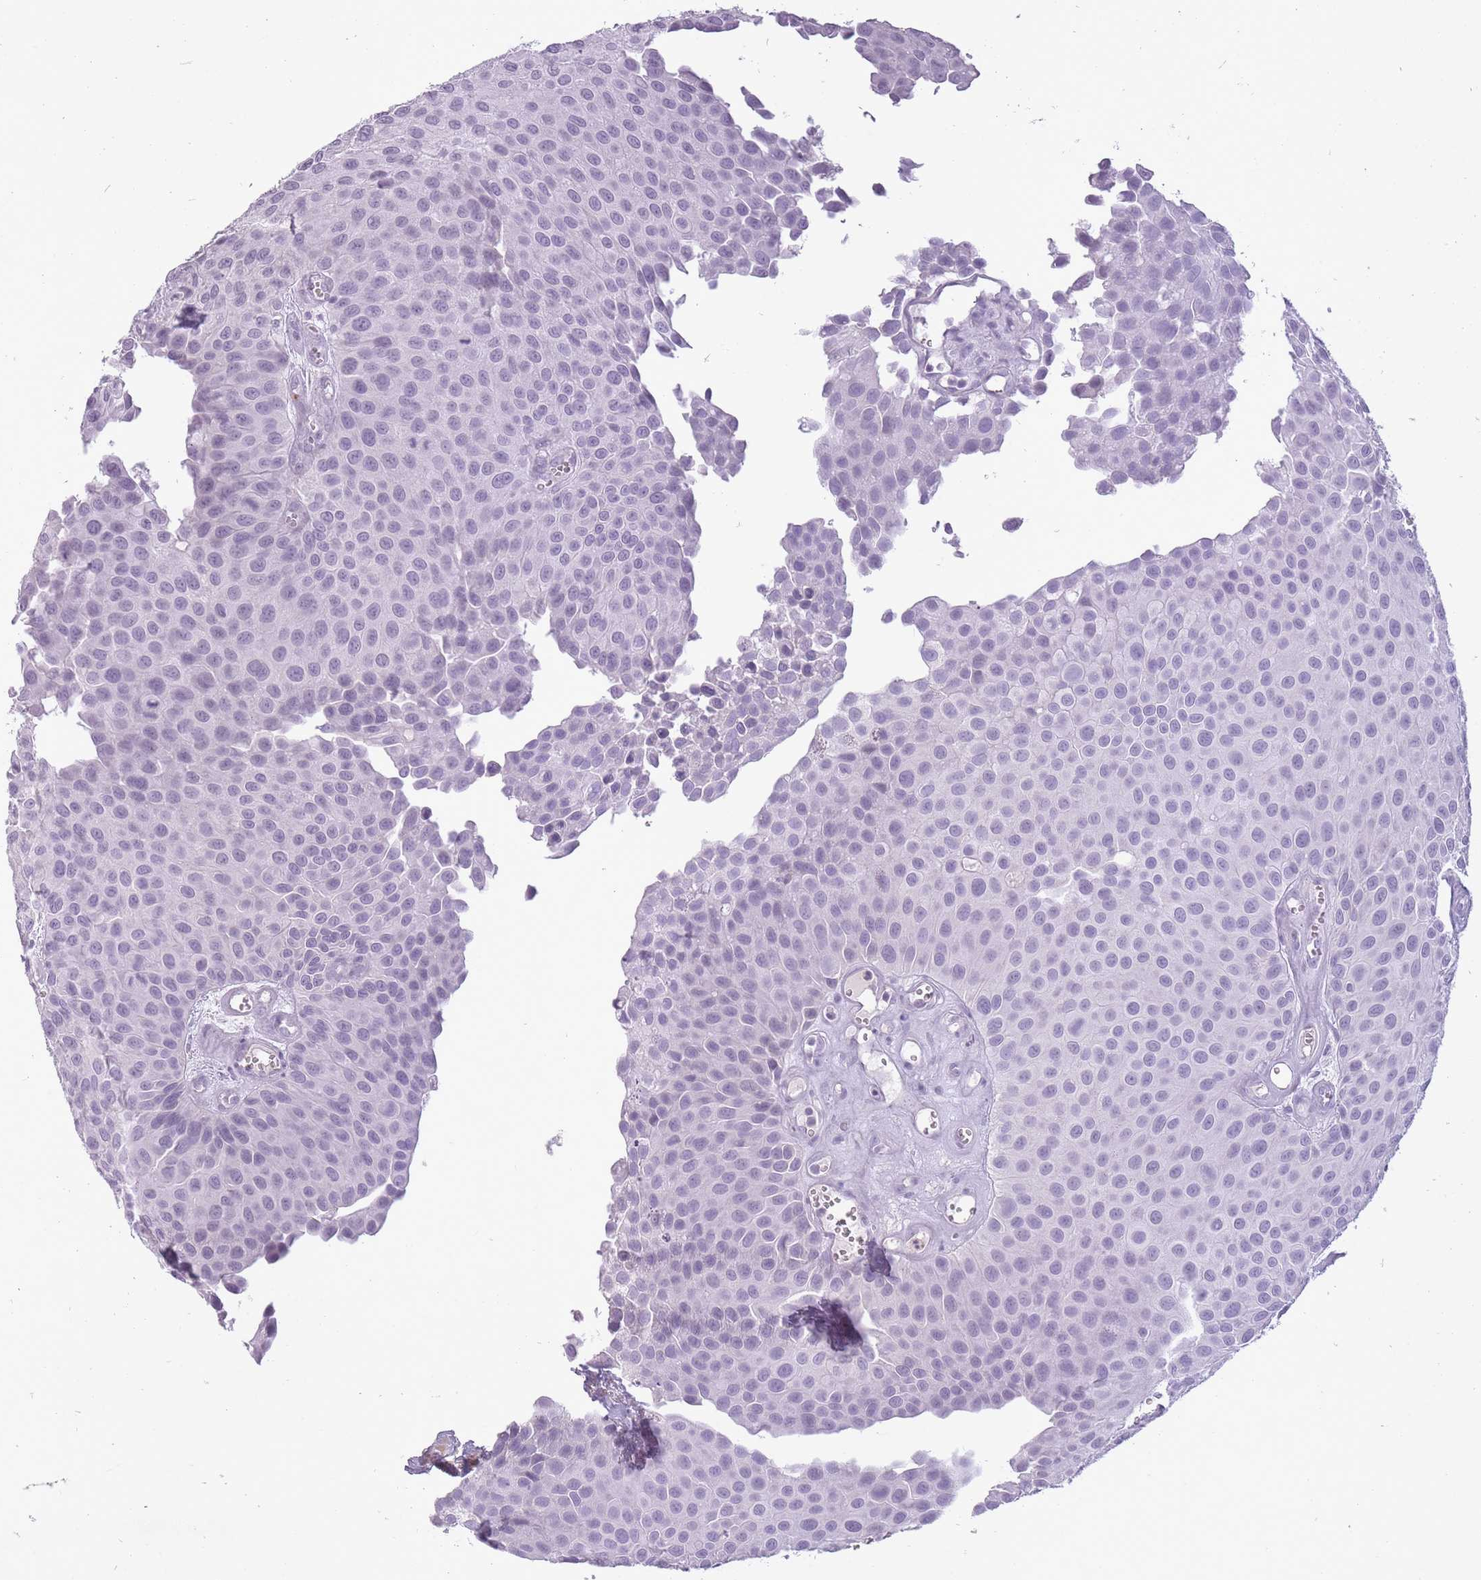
{"staining": {"intensity": "negative", "quantity": "none", "location": "none"}, "tissue": "urothelial cancer", "cell_type": "Tumor cells", "image_type": "cancer", "snomed": [{"axis": "morphology", "description": "Urothelial carcinoma, Low grade"}, {"axis": "topography", "description": "Urinary bladder"}], "caption": "Immunohistochemical staining of low-grade urothelial carcinoma reveals no significant staining in tumor cells.", "gene": "RFX4", "patient": {"sex": "male", "age": 88}}